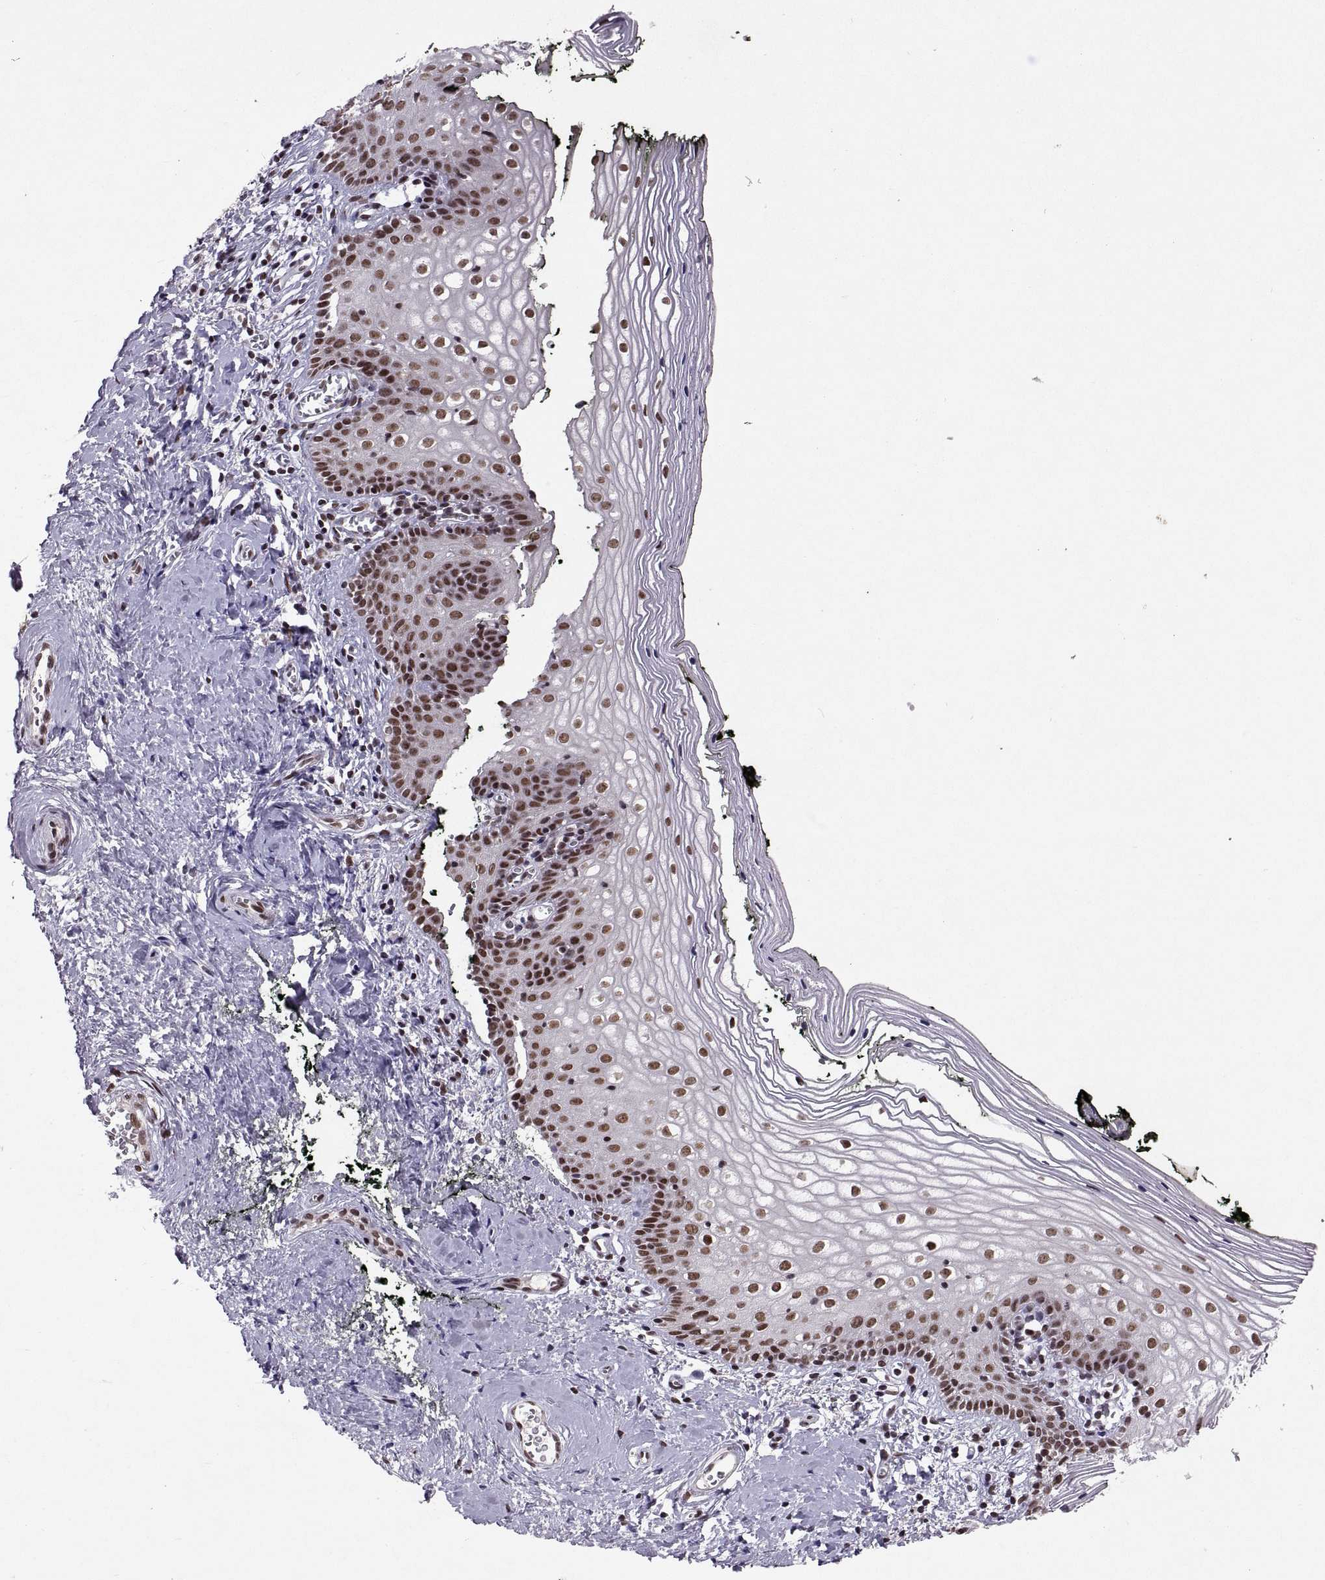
{"staining": {"intensity": "strong", "quantity": ">75%", "location": "nuclear"}, "tissue": "vagina", "cell_type": "Squamous epithelial cells", "image_type": "normal", "snomed": [{"axis": "morphology", "description": "Normal tissue, NOS"}, {"axis": "topography", "description": "Vagina"}], "caption": "IHC (DAB (3,3'-diaminobenzidine)) staining of benign human vagina shows strong nuclear protein positivity in about >75% of squamous epithelial cells.", "gene": "MT1E", "patient": {"sex": "female", "age": 47}}